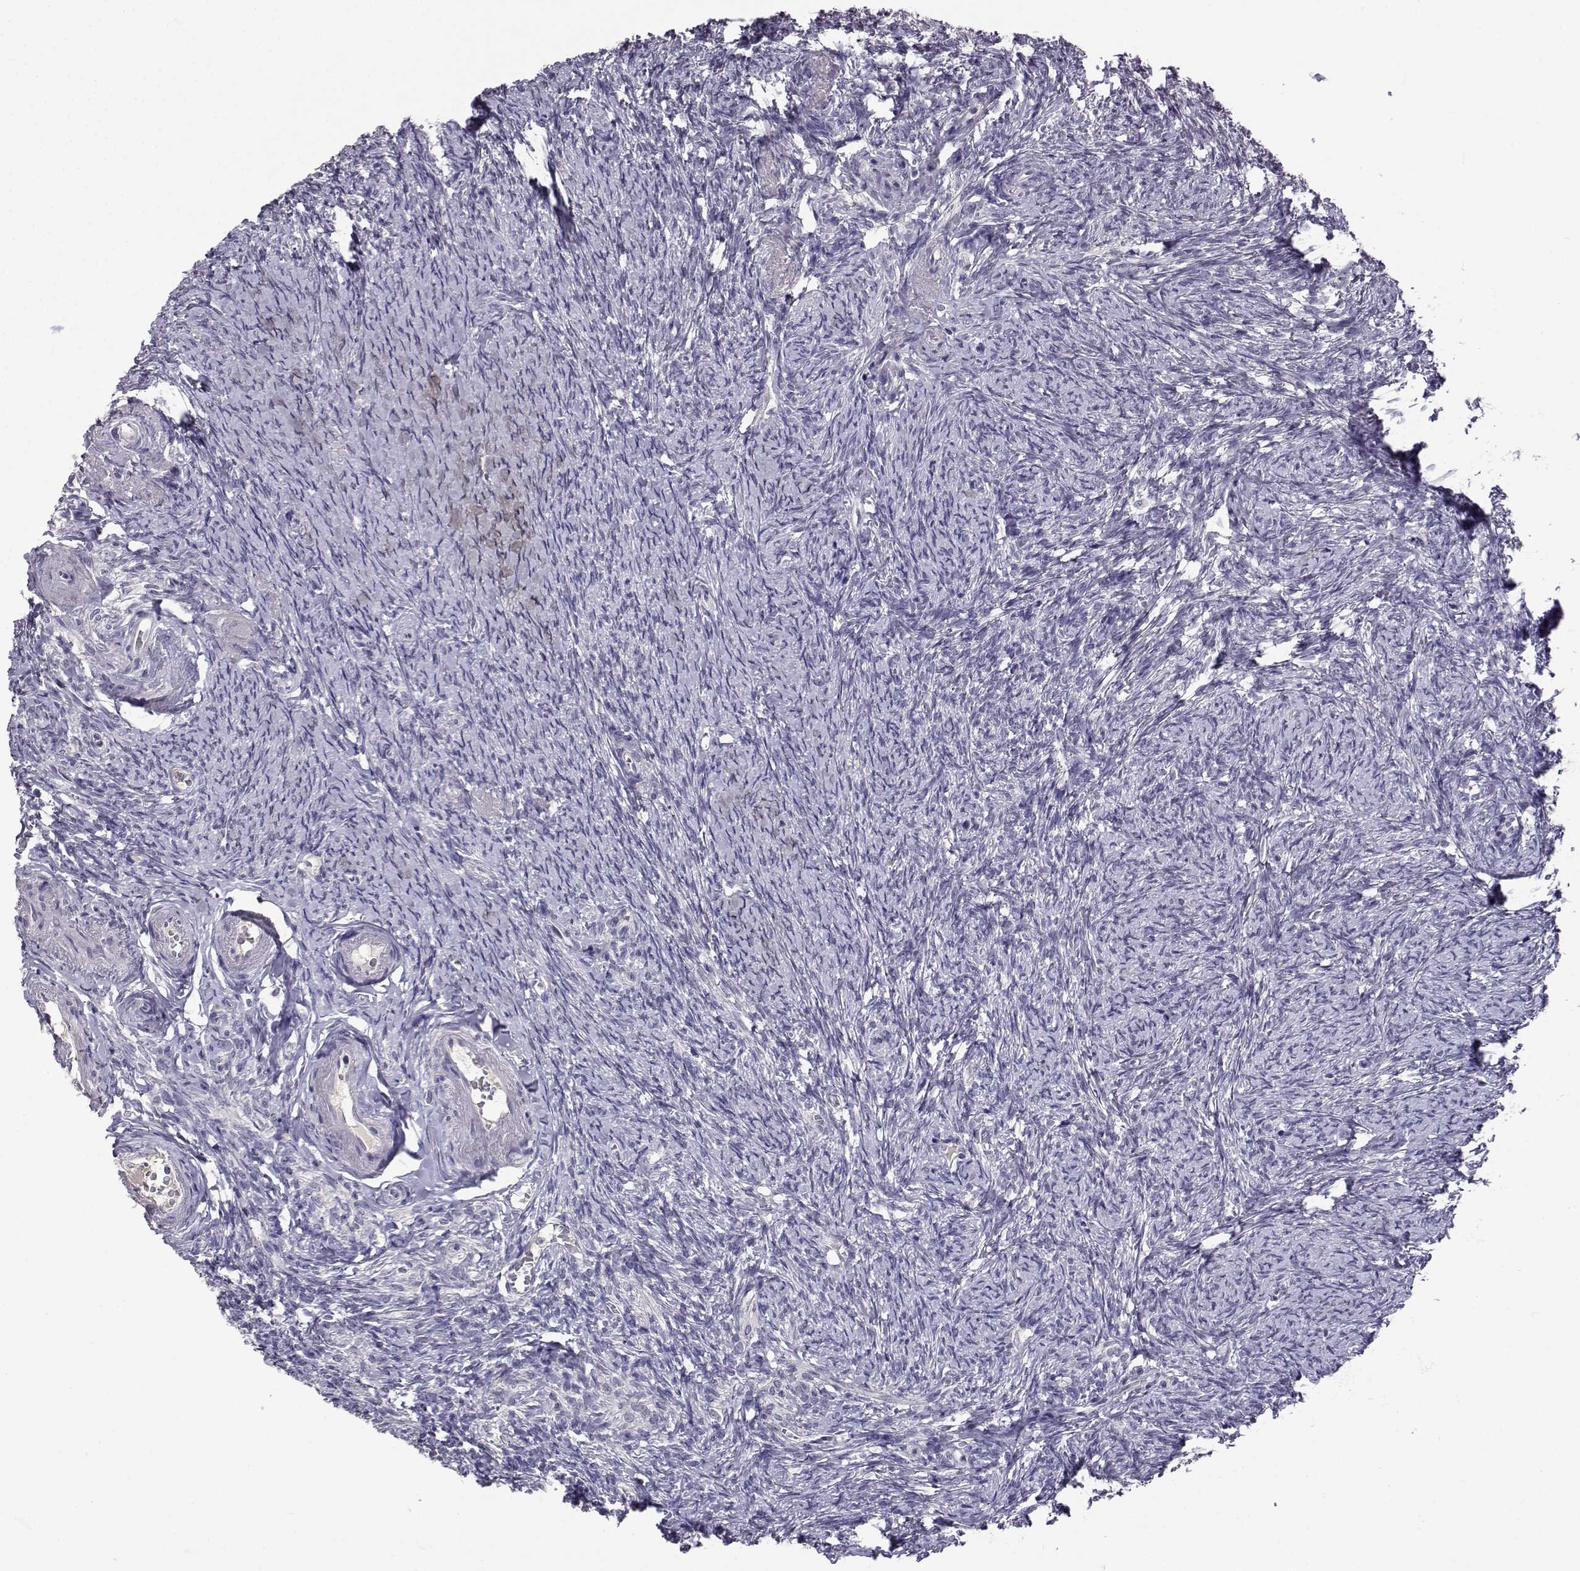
{"staining": {"intensity": "negative", "quantity": "none", "location": "none"}, "tissue": "ovary", "cell_type": "Follicle cells", "image_type": "normal", "snomed": [{"axis": "morphology", "description": "Normal tissue, NOS"}, {"axis": "topography", "description": "Ovary"}], "caption": "Immunohistochemical staining of normal ovary demonstrates no significant staining in follicle cells. (Stains: DAB IHC with hematoxylin counter stain, Microscopy: brightfield microscopy at high magnification).", "gene": "SLC6A3", "patient": {"sex": "female", "age": 72}}